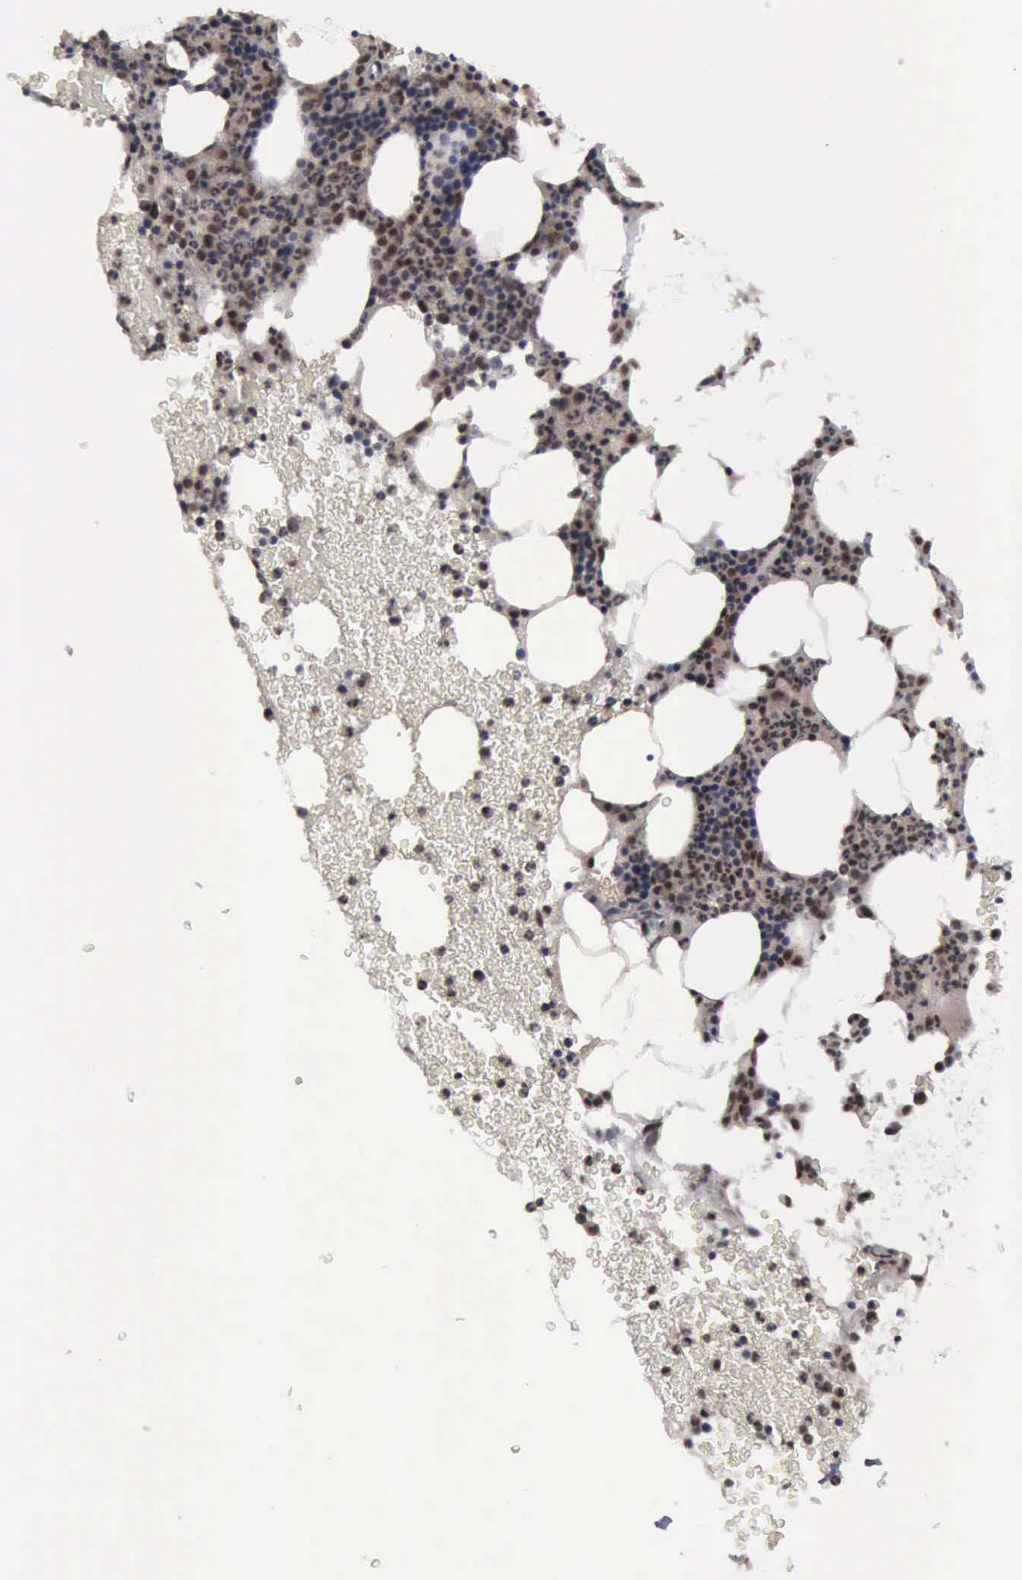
{"staining": {"intensity": "strong", "quantity": ">75%", "location": "nuclear"}, "tissue": "bone marrow", "cell_type": "Hematopoietic cells", "image_type": "normal", "snomed": [{"axis": "morphology", "description": "Normal tissue, NOS"}, {"axis": "topography", "description": "Bone marrow"}], "caption": "Protein analysis of unremarkable bone marrow displays strong nuclear positivity in about >75% of hematopoietic cells.", "gene": "ATM", "patient": {"sex": "female", "age": 53}}